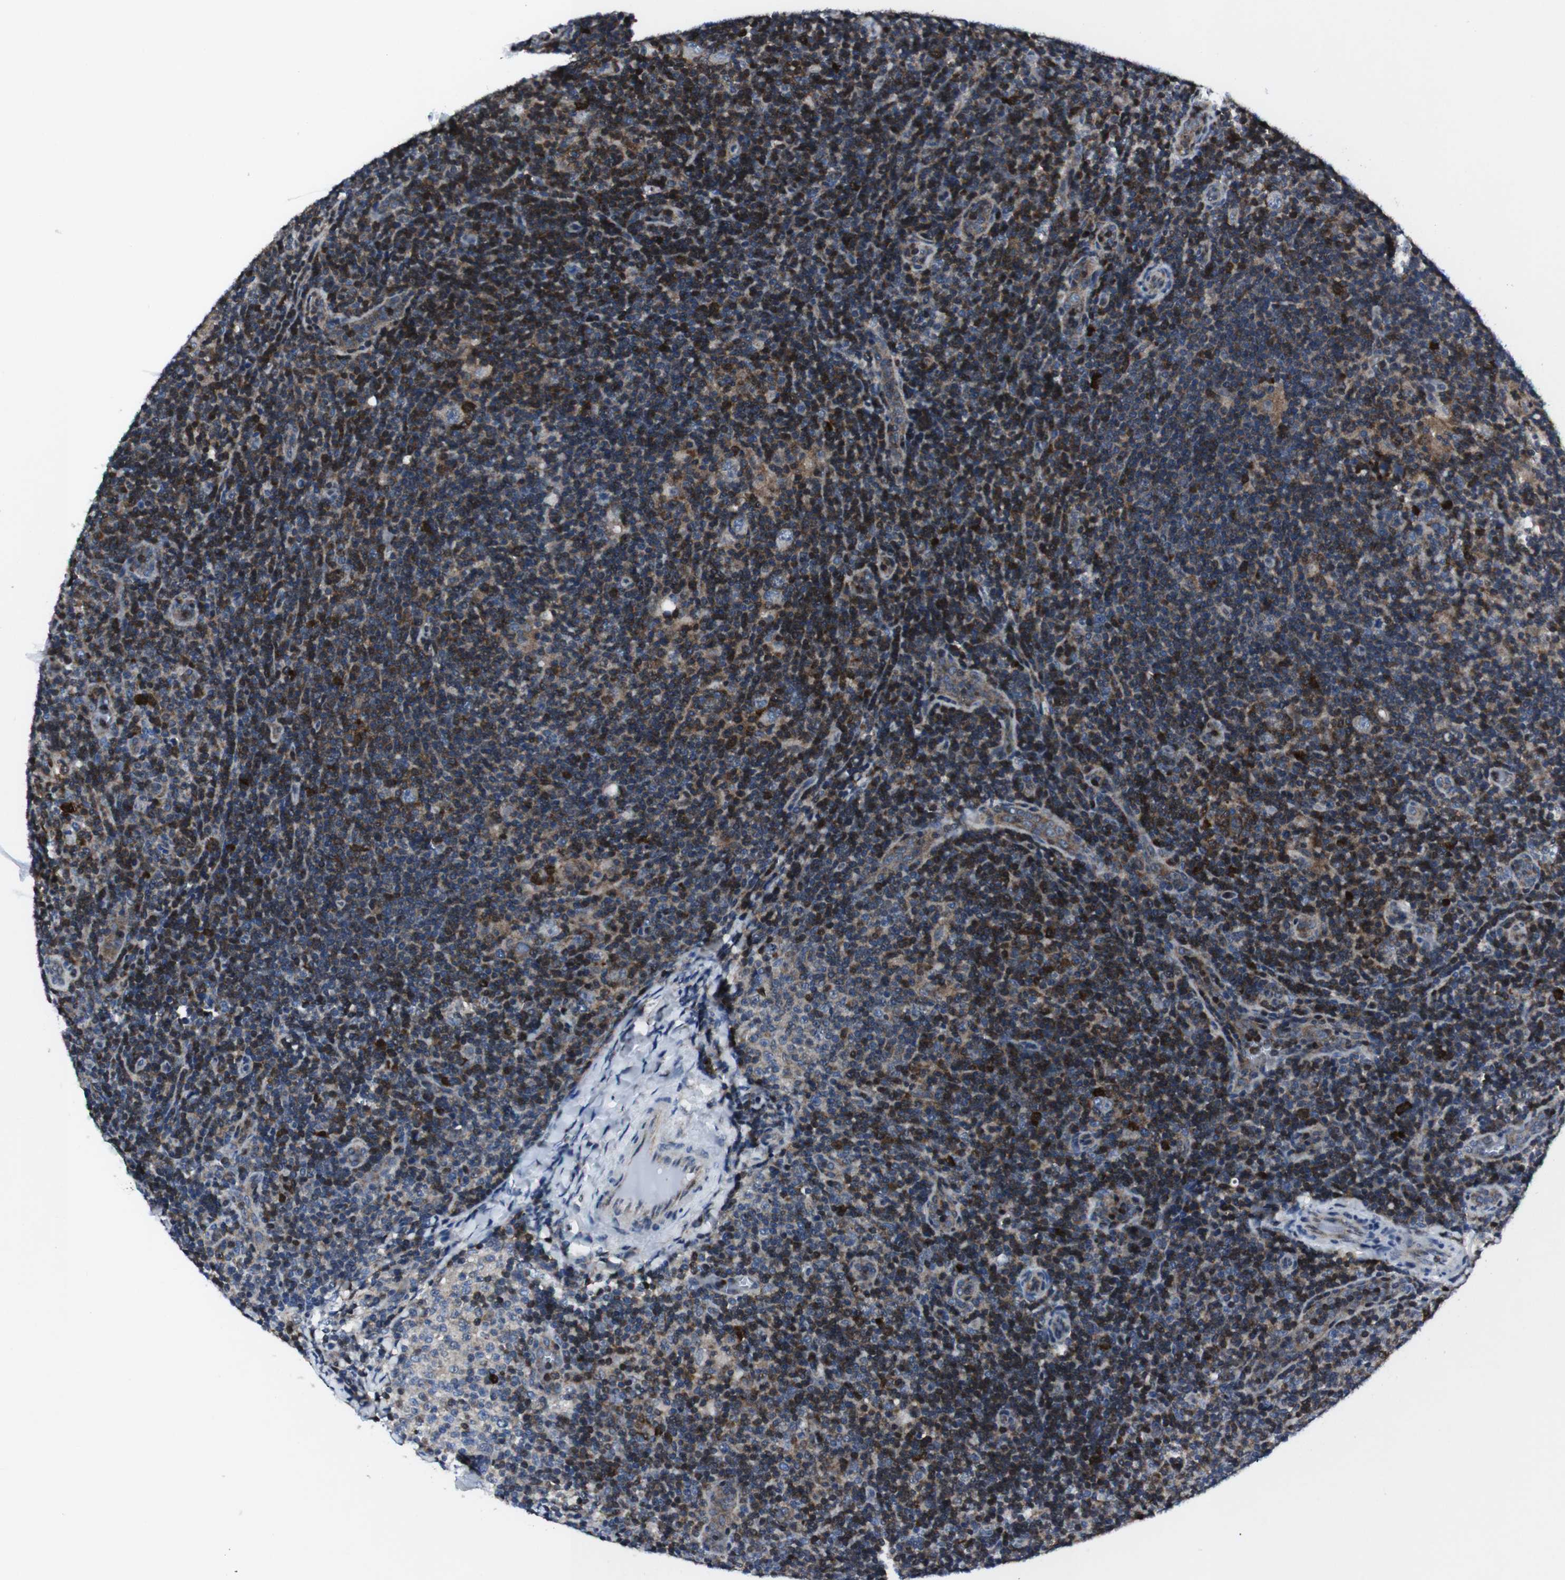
{"staining": {"intensity": "negative", "quantity": "none", "location": "none"}, "tissue": "lymphoma", "cell_type": "Tumor cells", "image_type": "cancer", "snomed": [{"axis": "morphology", "description": "Hodgkin's disease, NOS"}, {"axis": "topography", "description": "Lymph node"}], "caption": "Immunohistochemistry (IHC) image of neoplastic tissue: human lymphoma stained with DAB displays no significant protein staining in tumor cells.", "gene": "STAT4", "patient": {"sex": "female", "age": 57}}